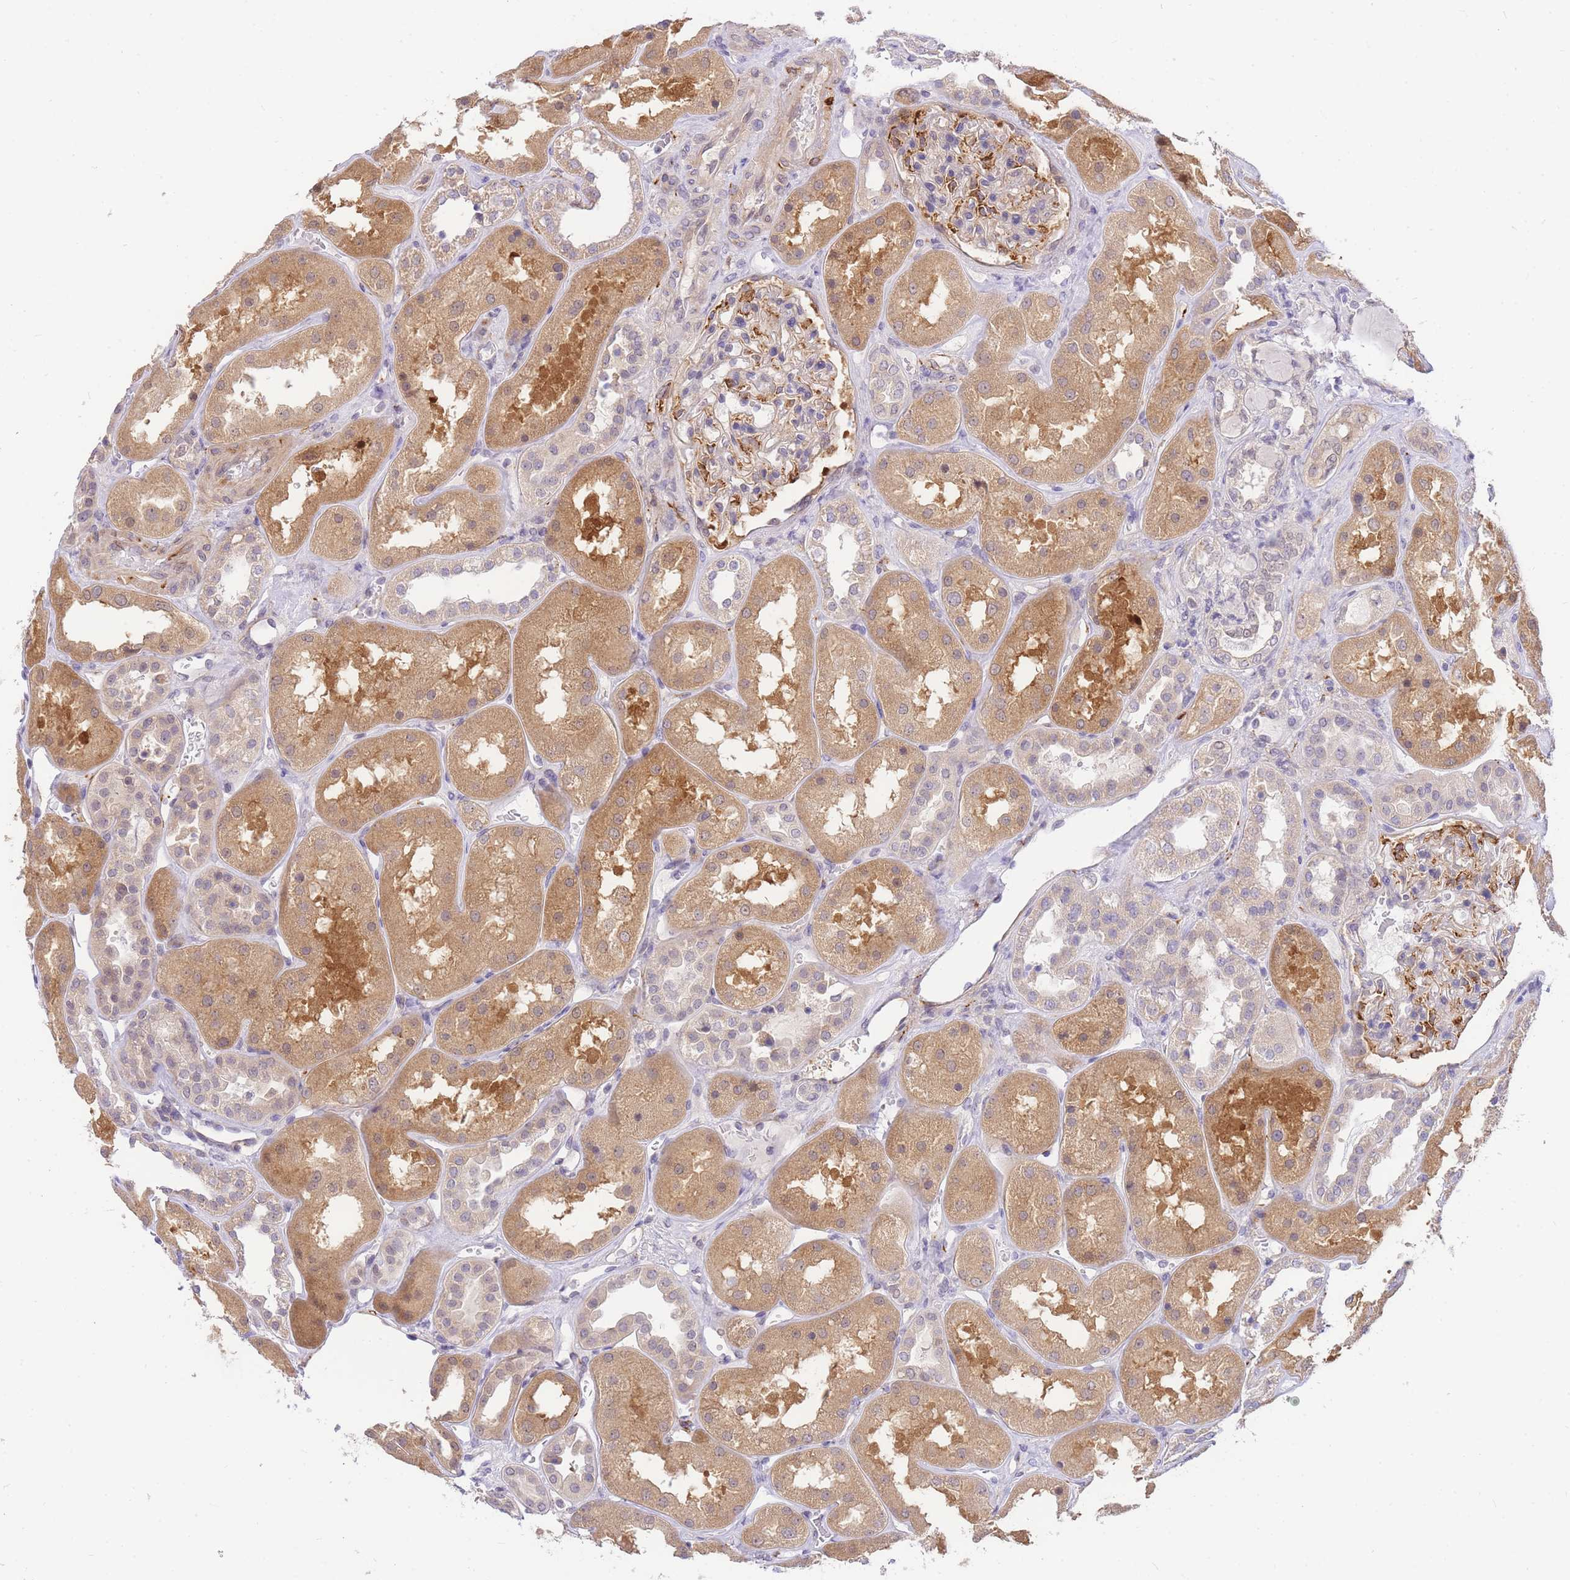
{"staining": {"intensity": "negative", "quantity": "none", "location": "none"}, "tissue": "kidney", "cell_type": "Cells in glomeruli", "image_type": "normal", "snomed": [{"axis": "morphology", "description": "Normal tissue, NOS"}, {"axis": "topography", "description": "Kidney"}], "caption": "This micrograph is of normal kidney stained with immunohistochemistry to label a protein in brown with the nuclei are counter-stained blue. There is no staining in cells in glomeruli. (Brightfield microscopy of DAB immunohistochemistry (IHC) at high magnification).", "gene": "S100PBP", "patient": {"sex": "male", "age": 70}}